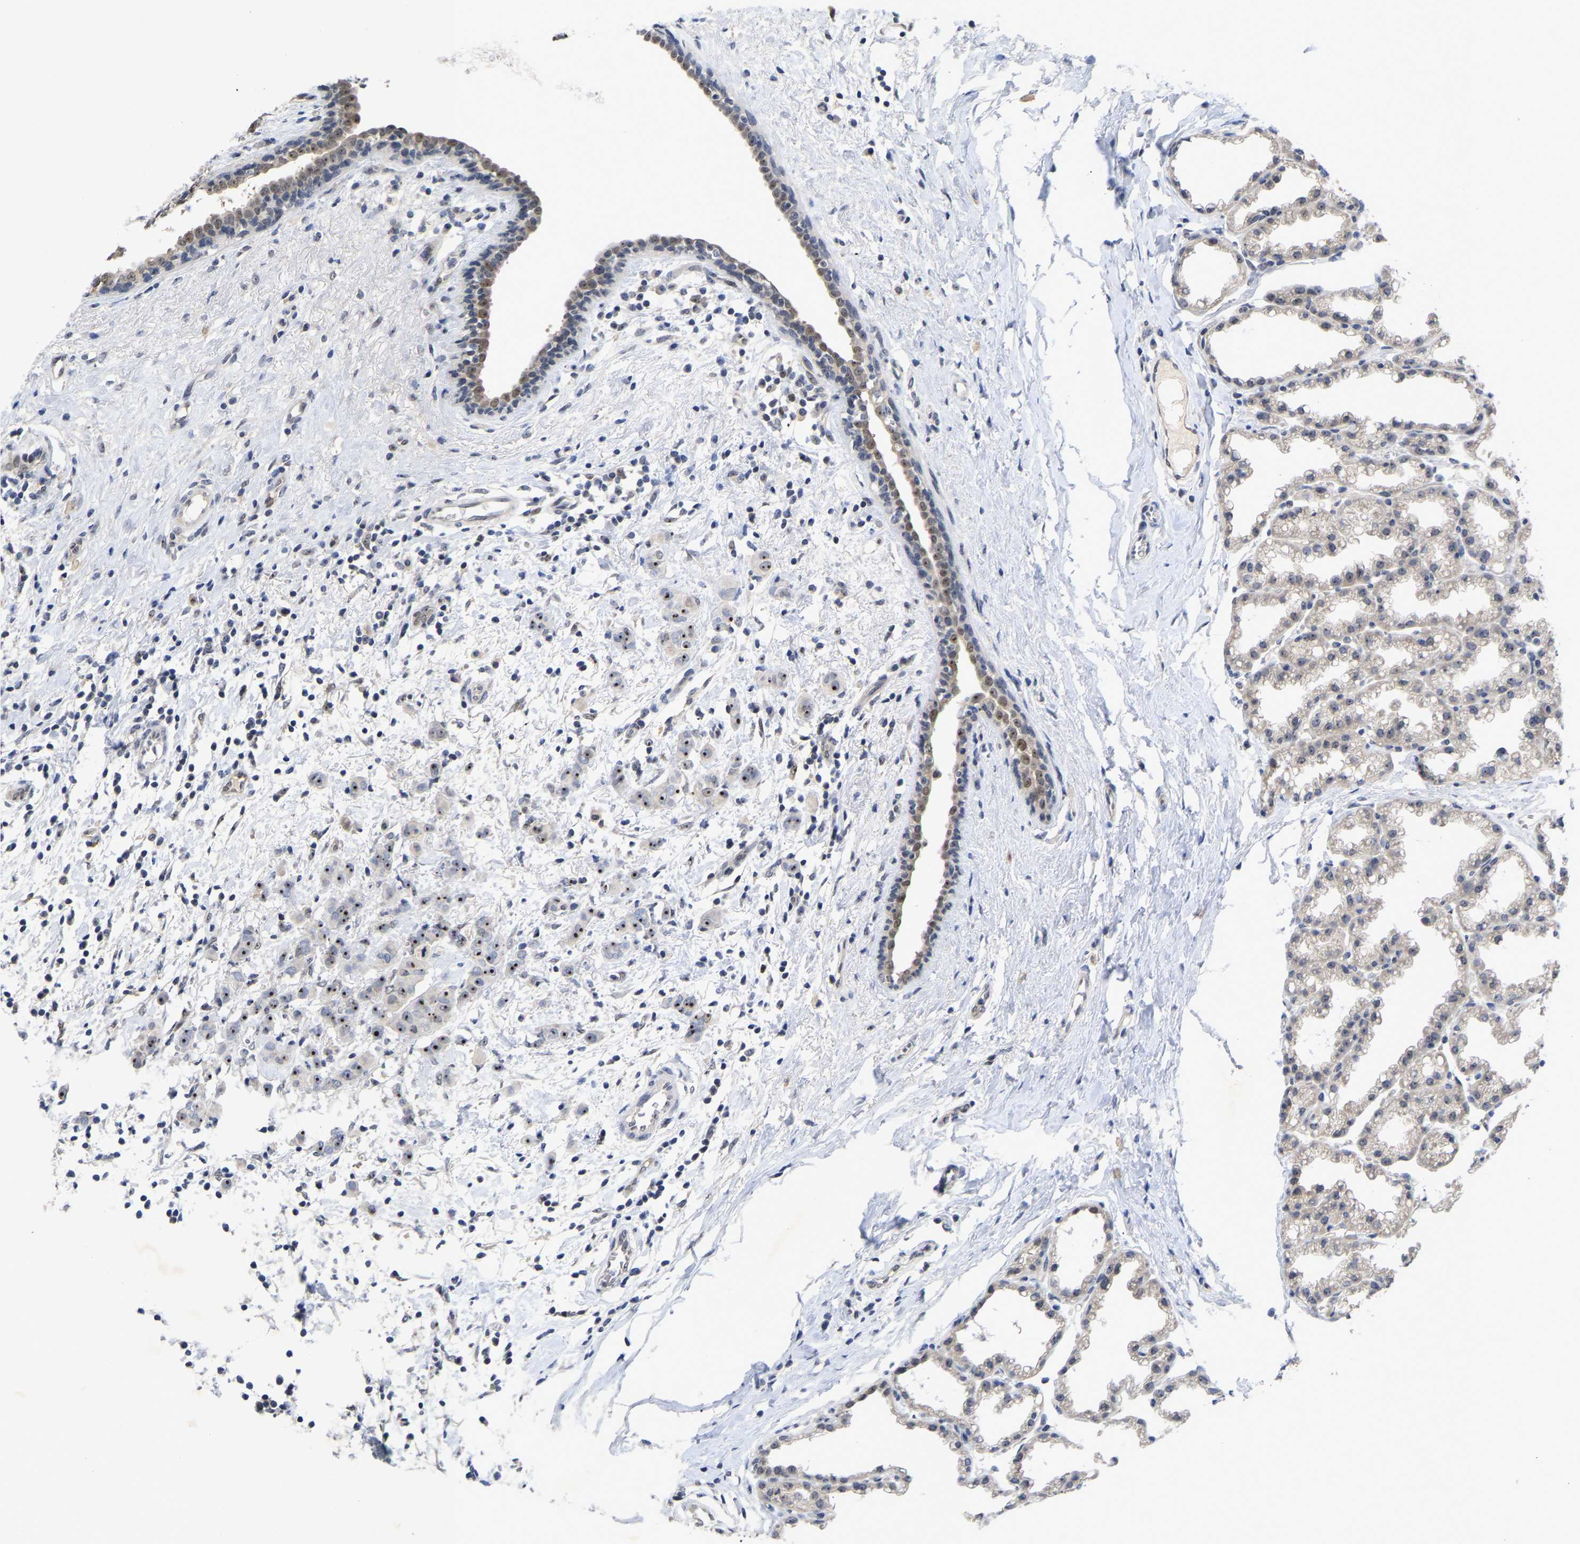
{"staining": {"intensity": "moderate", "quantity": "25%-75%", "location": "nuclear"}, "tissue": "breast cancer", "cell_type": "Tumor cells", "image_type": "cancer", "snomed": [{"axis": "morphology", "description": "Normal tissue, NOS"}, {"axis": "morphology", "description": "Duct carcinoma"}, {"axis": "topography", "description": "Breast"}], "caption": "The image shows a brown stain indicating the presence of a protein in the nuclear of tumor cells in breast cancer.", "gene": "NLE1", "patient": {"sex": "female", "age": 40}}